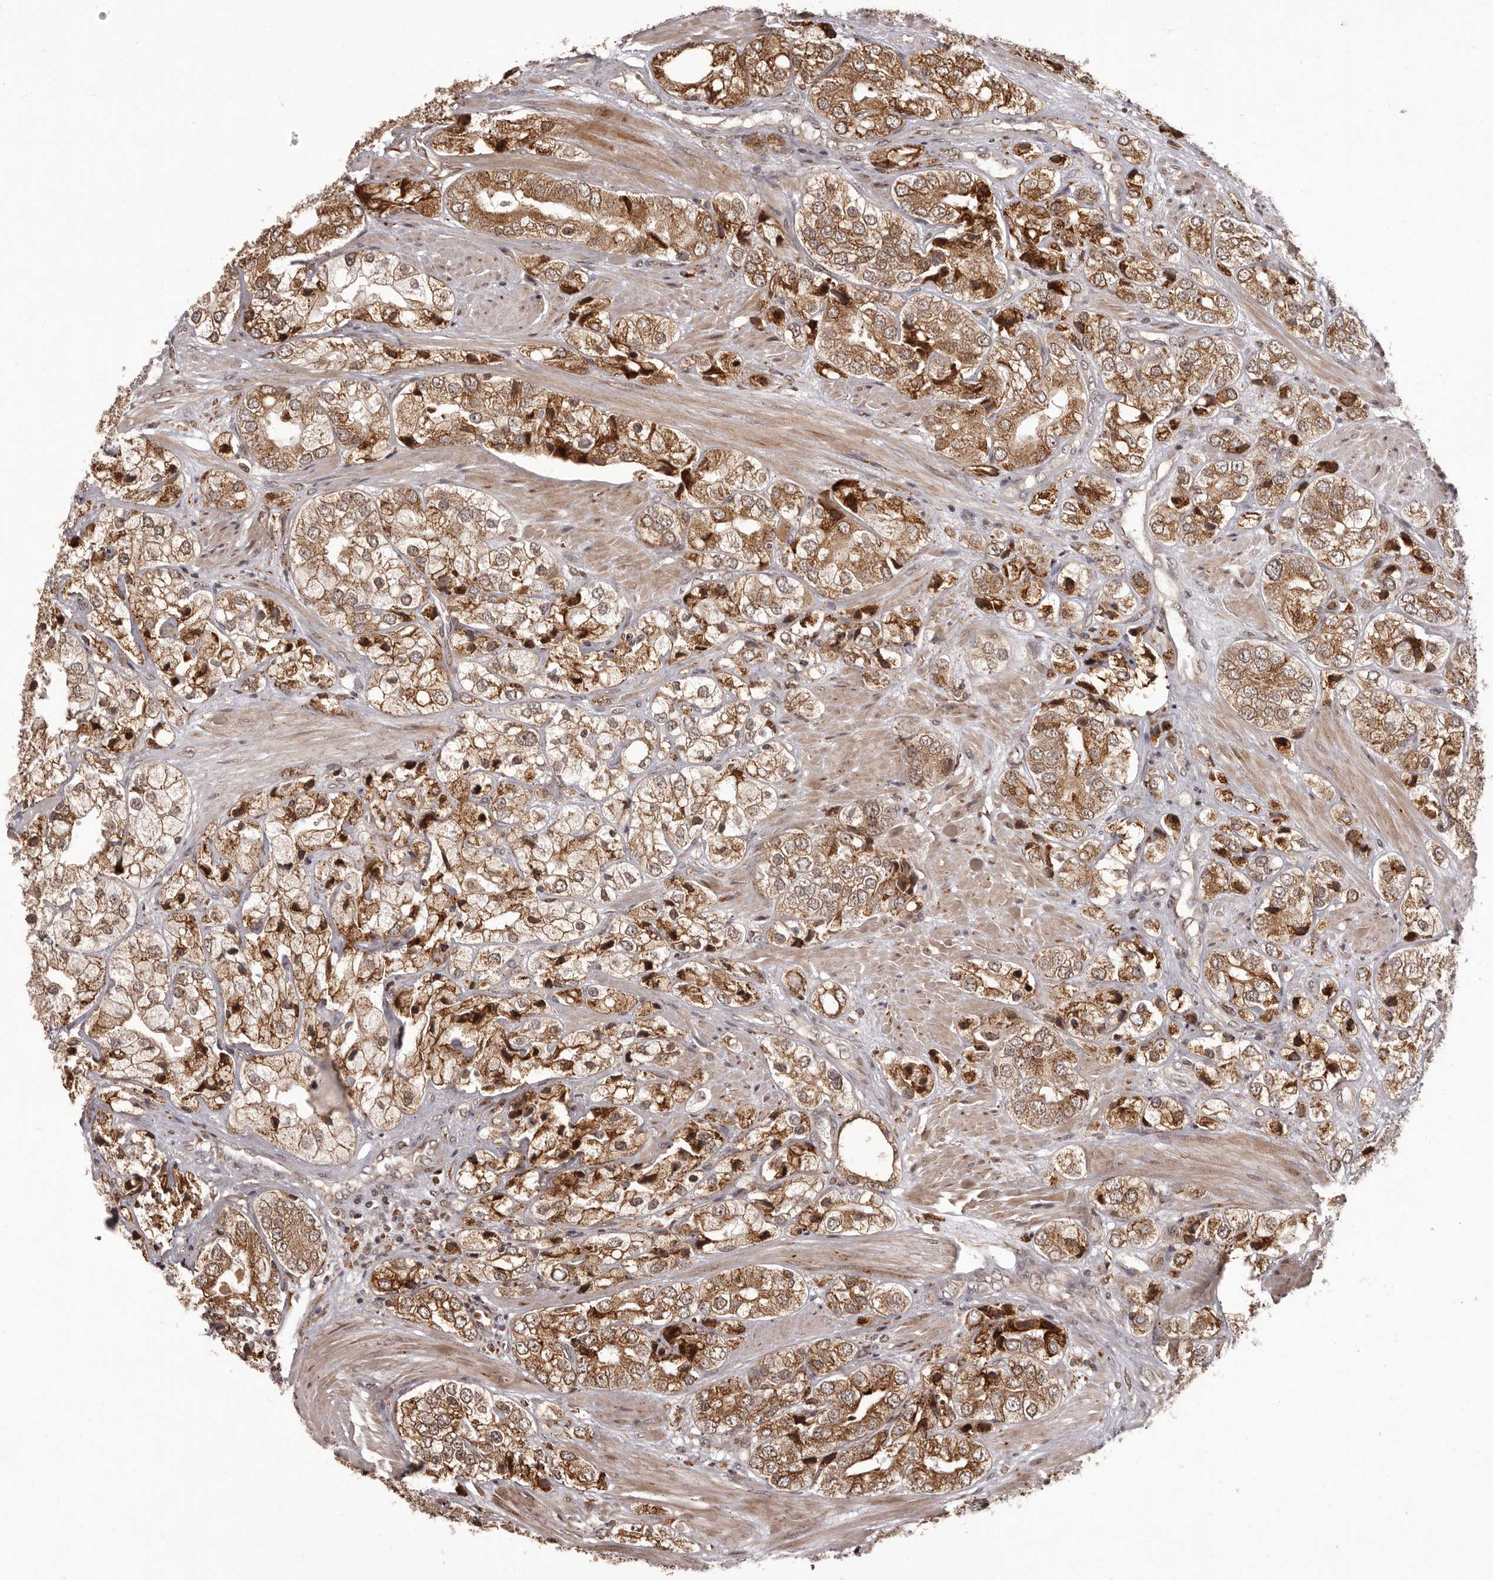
{"staining": {"intensity": "moderate", "quantity": ">75%", "location": "cytoplasmic/membranous"}, "tissue": "prostate cancer", "cell_type": "Tumor cells", "image_type": "cancer", "snomed": [{"axis": "morphology", "description": "Adenocarcinoma, High grade"}, {"axis": "topography", "description": "Prostate"}], "caption": "Prostate high-grade adenocarcinoma stained with a brown dye exhibits moderate cytoplasmic/membranous positive staining in approximately >75% of tumor cells.", "gene": "IL32", "patient": {"sex": "male", "age": 50}}